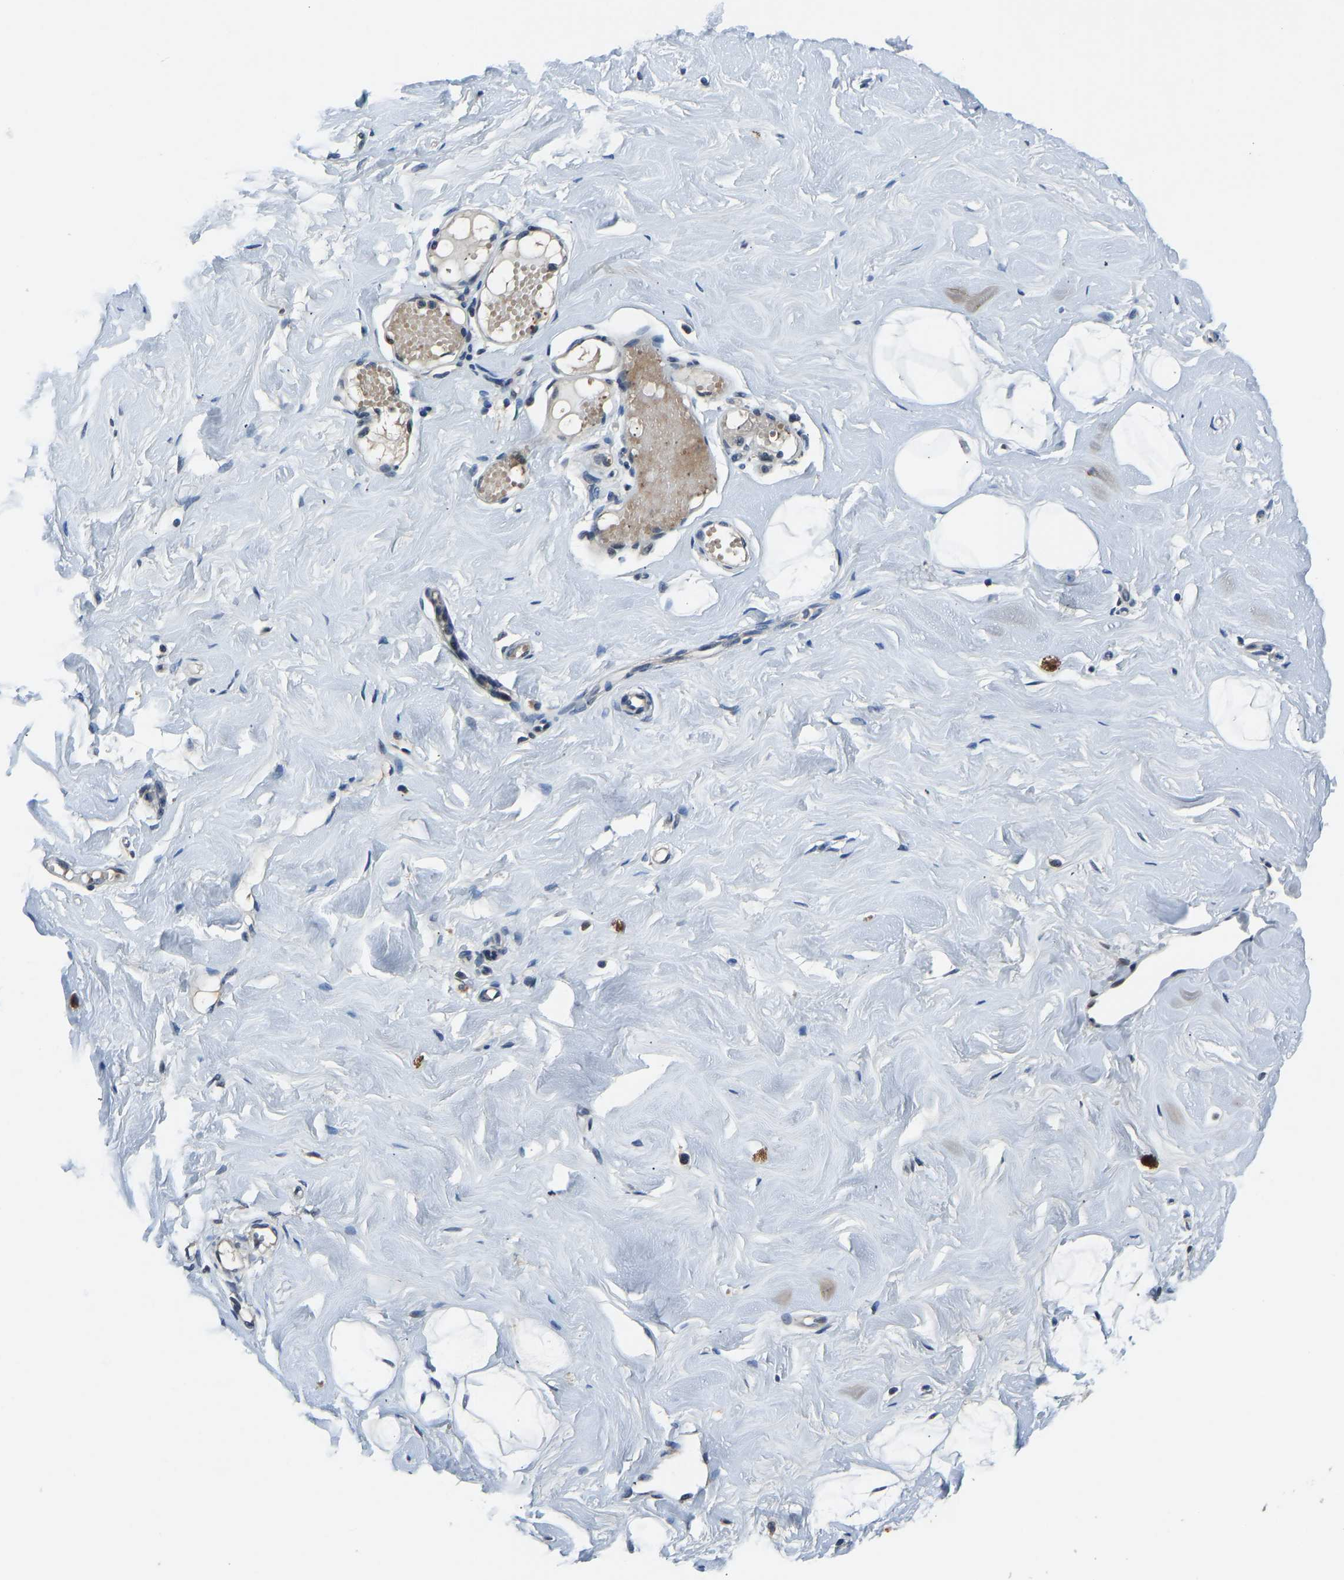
{"staining": {"intensity": "negative", "quantity": "none", "location": "none"}, "tissue": "breast", "cell_type": "Adipocytes", "image_type": "normal", "snomed": [{"axis": "morphology", "description": "Normal tissue, NOS"}, {"axis": "topography", "description": "Breast"}], "caption": "This photomicrograph is of normal breast stained with IHC to label a protein in brown with the nuclei are counter-stained blue. There is no expression in adipocytes.", "gene": "FOS", "patient": {"sex": "female", "age": 23}}